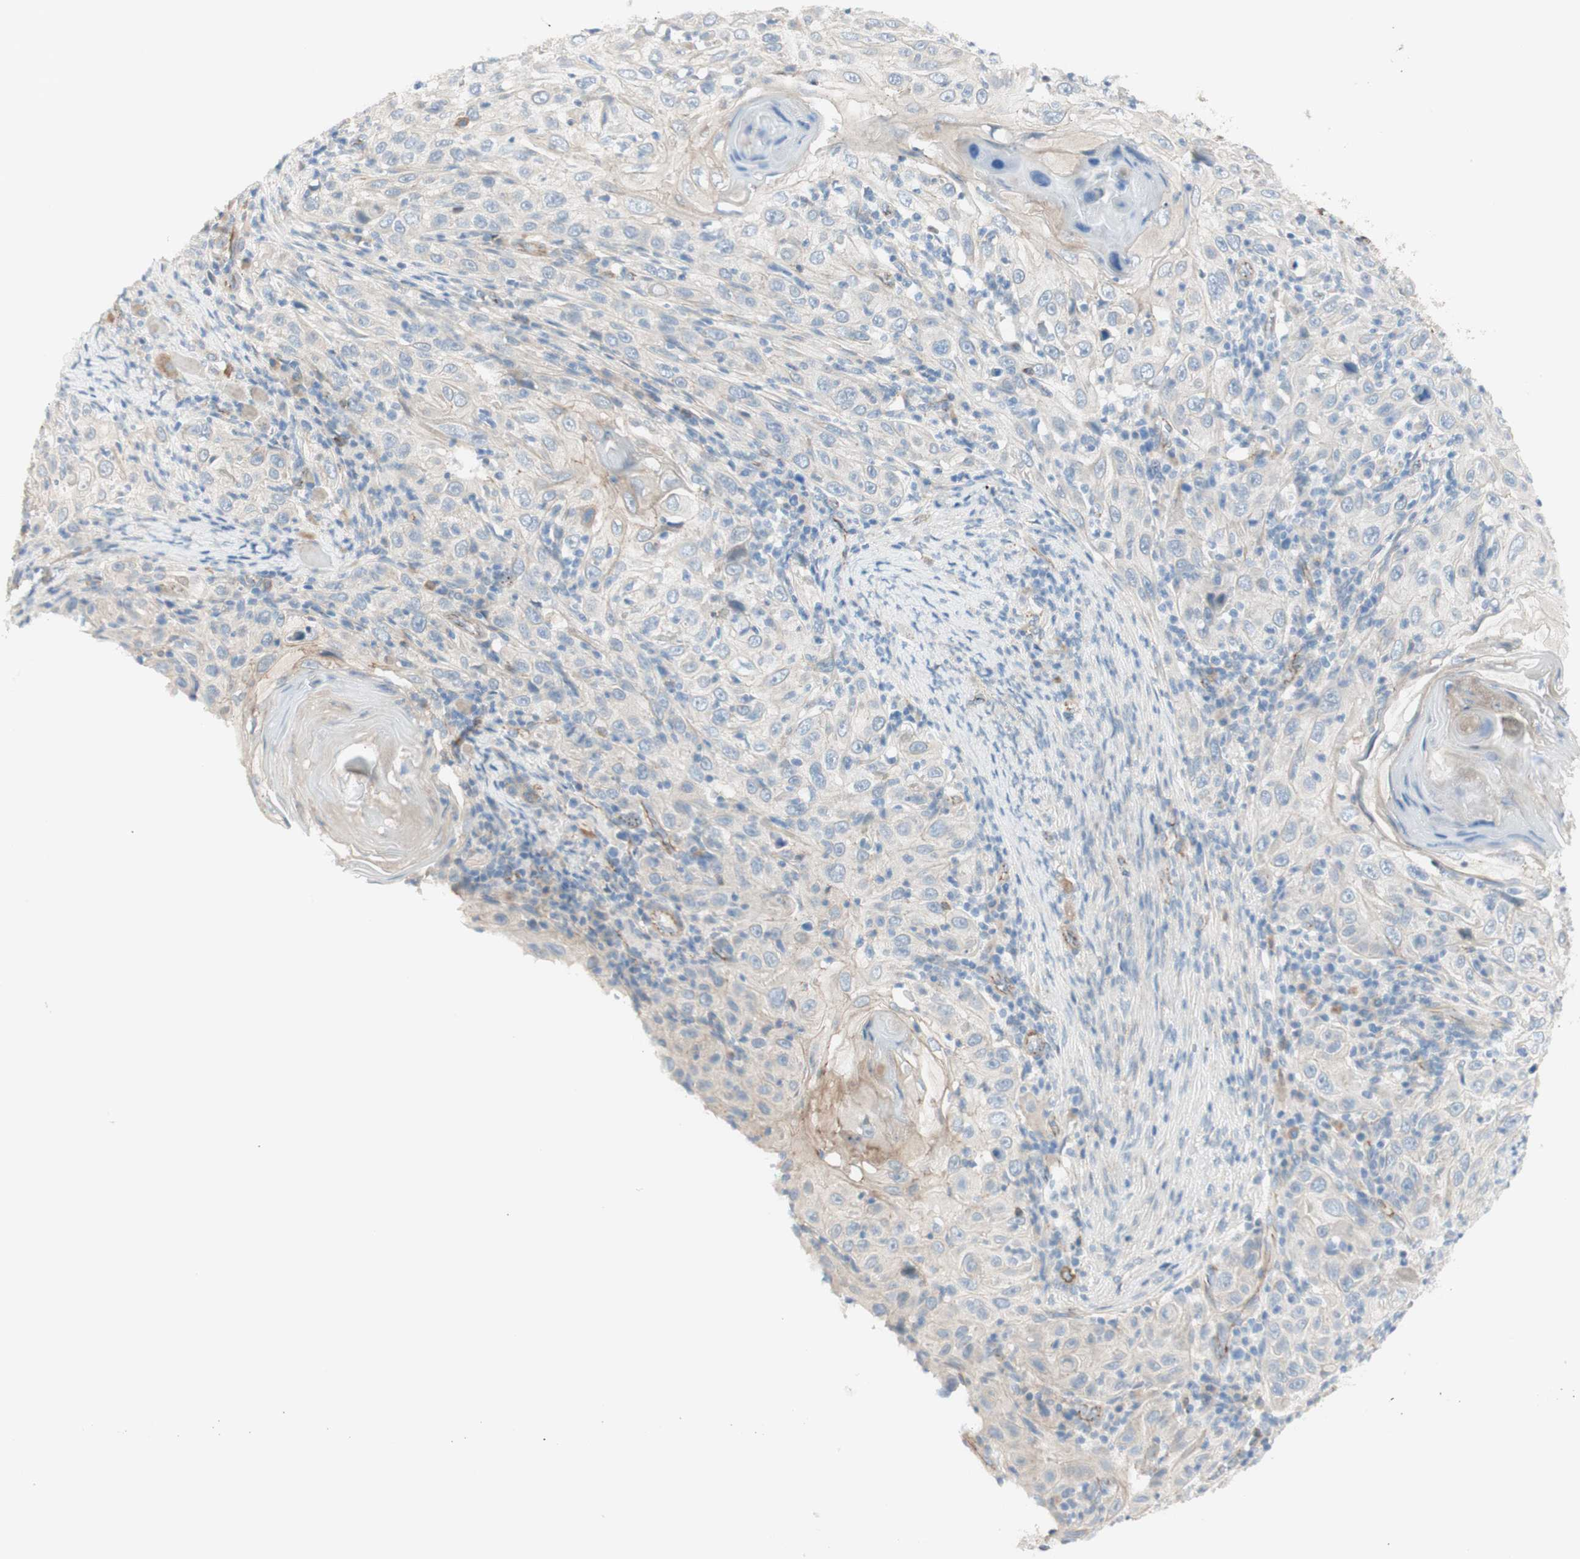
{"staining": {"intensity": "weak", "quantity": "25%-75%", "location": "cytoplasmic/membranous"}, "tissue": "skin cancer", "cell_type": "Tumor cells", "image_type": "cancer", "snomed": [{"axis": "morphology", "description": "Squamous cell carcinoma, NOS"}, {"axis": "topography", "description": "Skin"}], "caption": "IHC of human squamous cell carcinoma (skin) shows low levels of weak cytoplasmic/membranous staining in approximately 25%-75% of tumor cells.", "gene": "TJP1", "patient": {"sex": "female", "age": 88}}